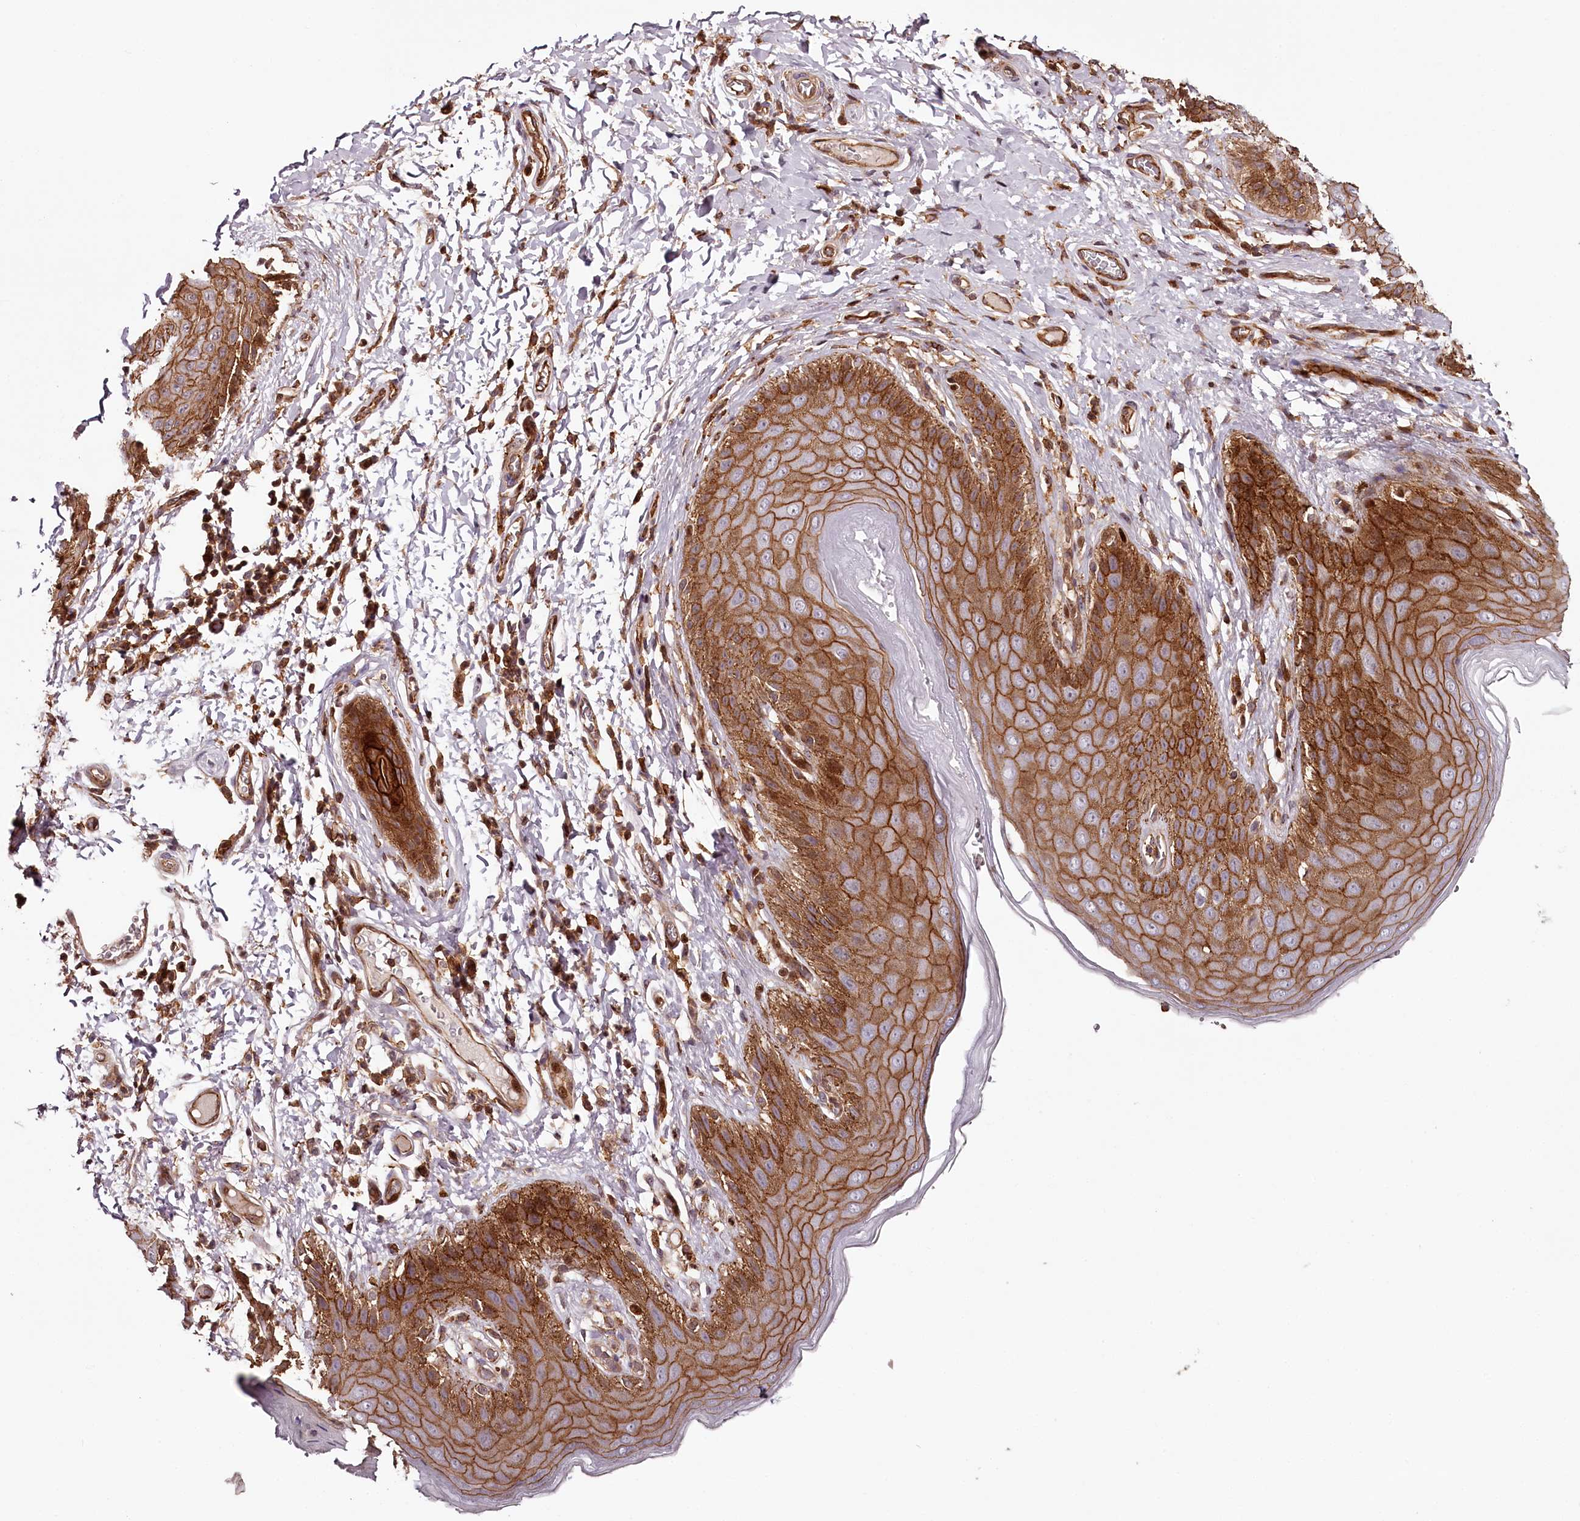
{"staining": {"intensity": "strong", "quantity": ">75%", "location": "cytoplasmic/membranous"}, "tissue": "skin", "cell_type": "Epidermal cells", "image_type": "normal", "snomed": [{"axis": "morphology", "description": "Normal tissue, NOS"}, {"axis": "topography", "description": "Anal"}], "caption": "Protein analysis of unremarkable skin exhibits strong cytoplasmic/membranous staining in approximately >75% of epidermal cells.", "gene": "KIF14", "patient": {"sex": "male", "age": 44}}